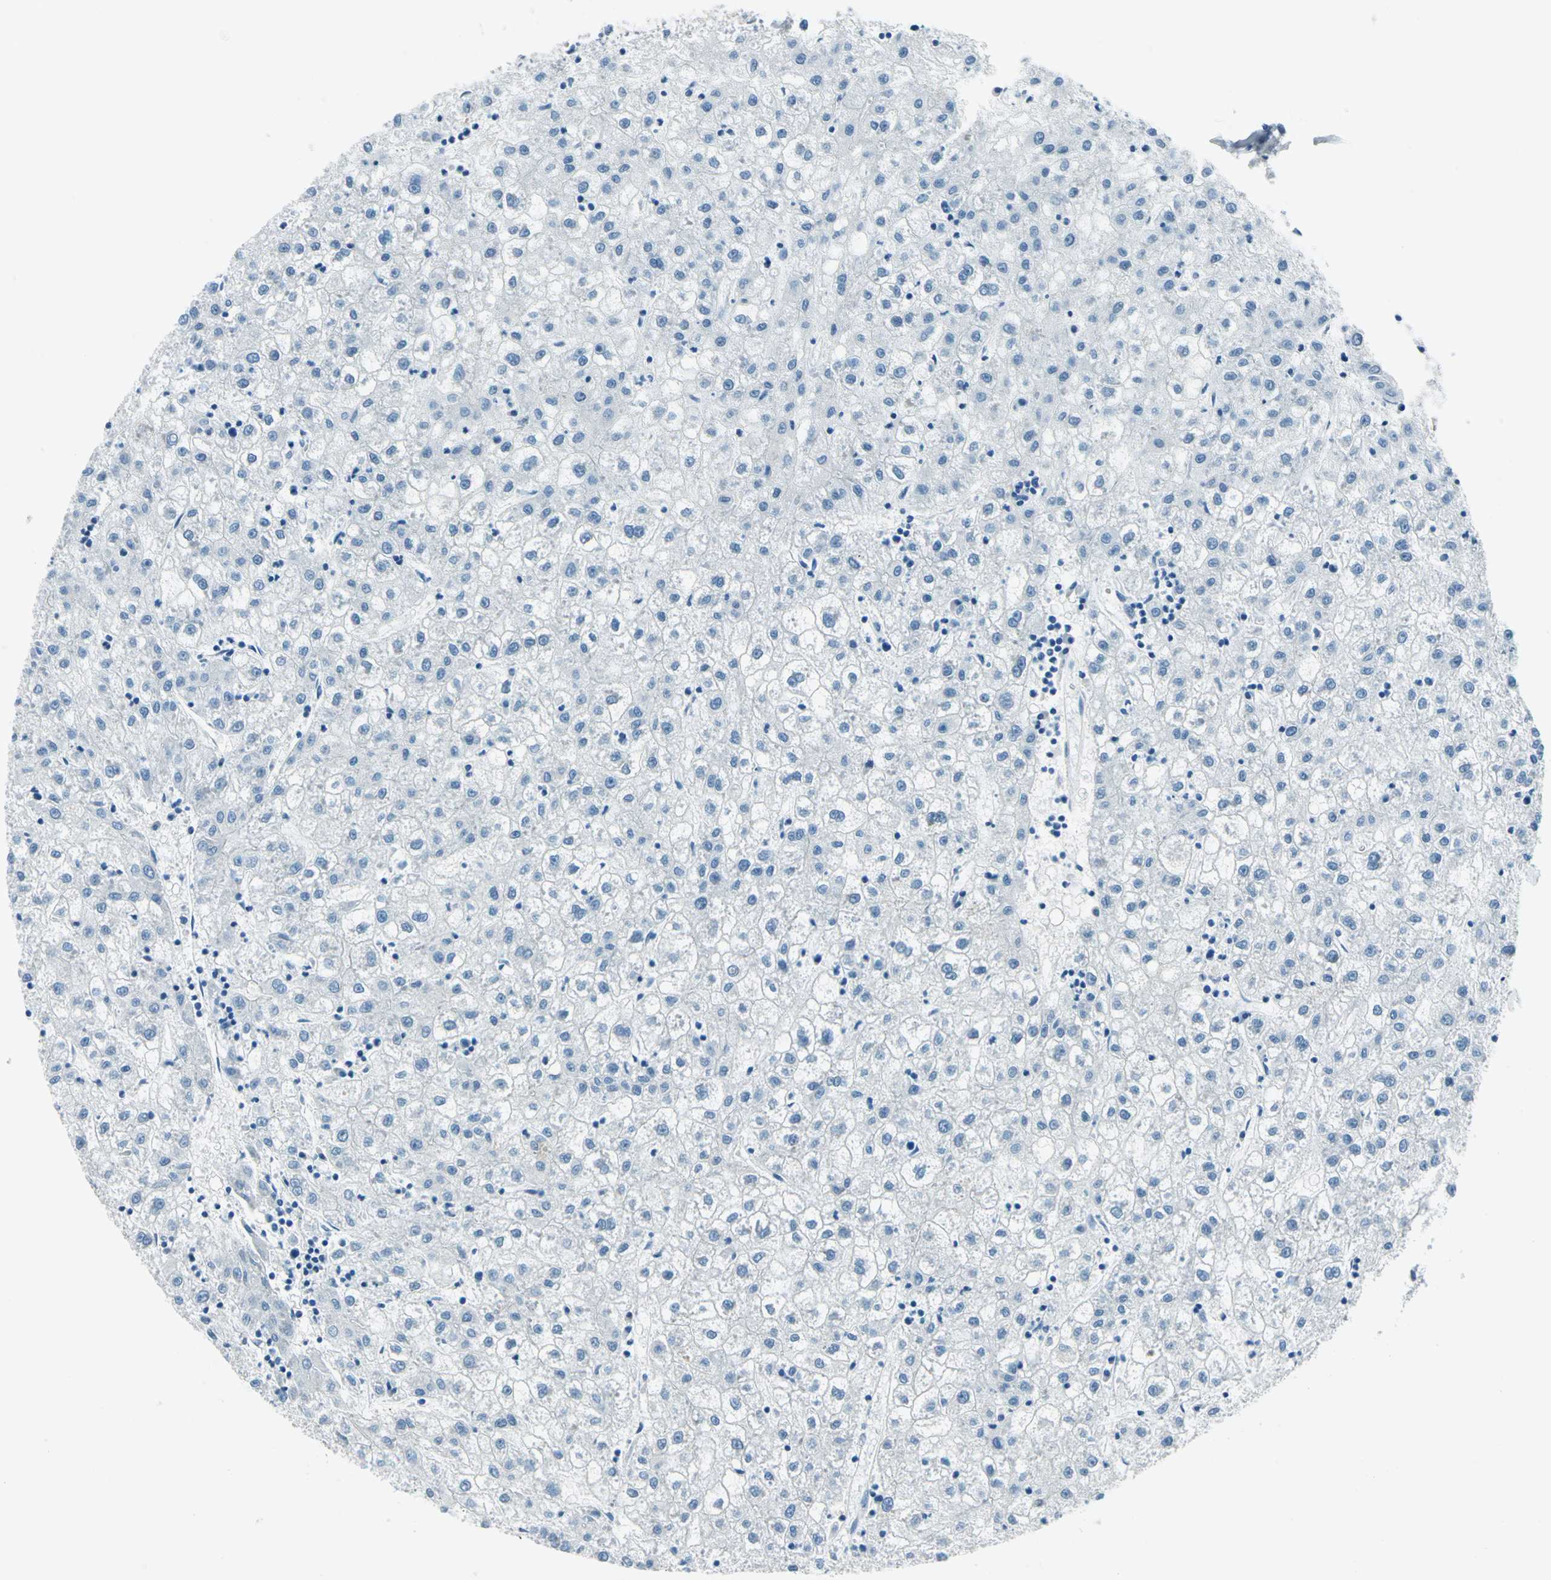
{"staining": {"intensity": "negative", "quantity": "none", "location": "none"}, "tissue": "liver cancer", "cell_type": "Tumor cells", "image_type": "cancer", "snomed": [{"axis": "morphology", "description": "Carcinoma, Hepatocellular, NOS"}, {"axis": "topography", "description": "Liver"}], "caption": "The IHC image has no significant expression in tumor cells of liver hepatocellular carcinoma tissue. (DAB immunohistochemistry, high magnification).", "gene": "AKR1A1", "patient": {"sex": "male", "age": 72}}